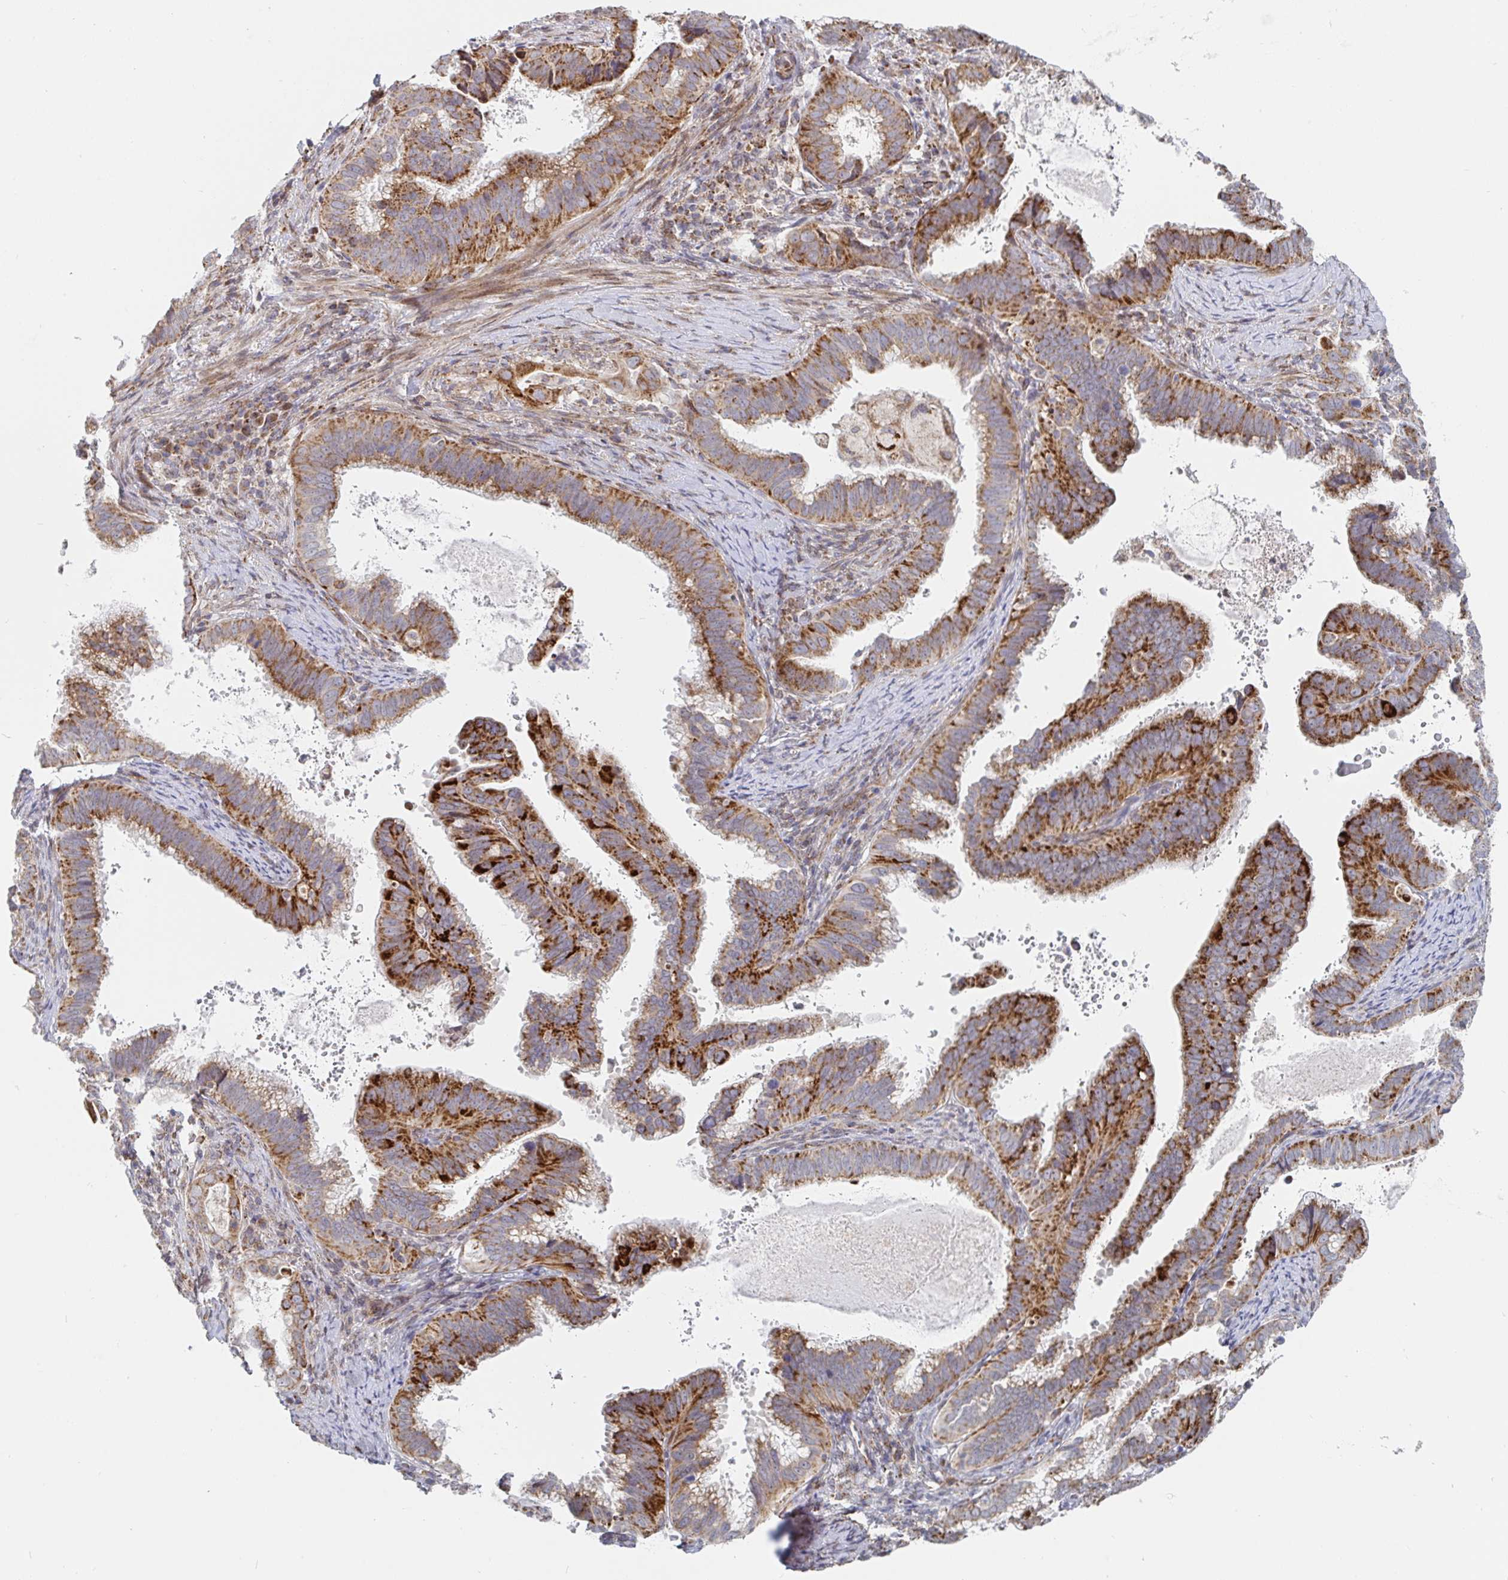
{"staining": {"intensity": "strong", "quantity": ">75%", "location": "cytoplasmic/membranous"}, "tissue": "cervical cancer", "cell_type": "Tumor cells", "image_type": "cancer", "snomed": [{"axis": "morphology", "description": "Adenocarcinoma, NOS"}, {"axis": "topography", "description": "Cervix"}], "caption": "Immunohistochemical staining of human adenocarcinoma (cervical) displays high levels of strong cytoplasmic/membranous protein positivity in approximately >75% of tumor cells.", "gene": "STARD8", "patient": {"sex": "female", "age": 61}}